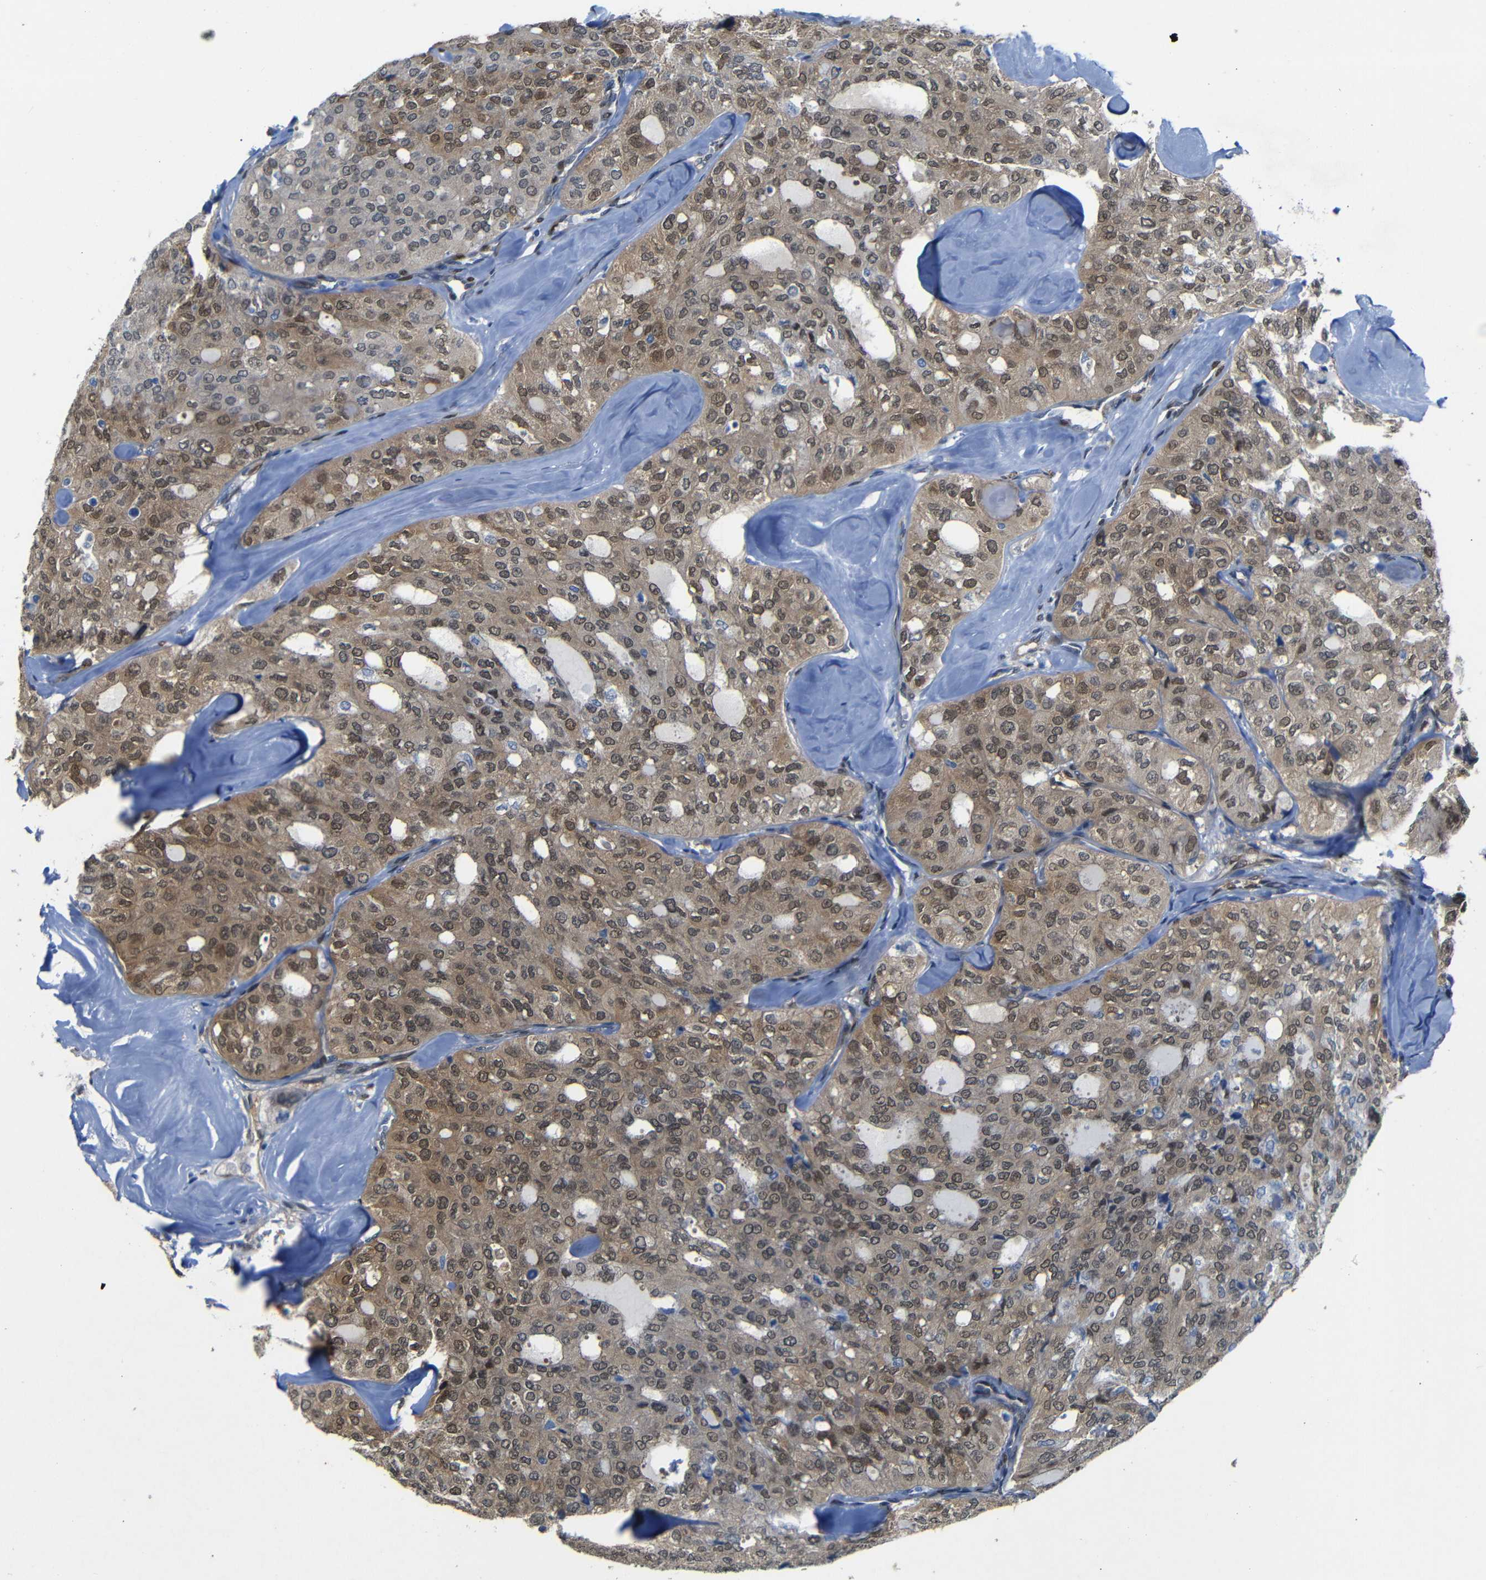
{"staining": {"intensity": "weak", "quantity": ">75%", "location": "cytoplasmic/membranous,nuclear"}, "tissue": "thyroid cancer", "cell_type": "Tumor cells", "image_type": "cancer", "snomed": [{"axis": "morphology", "description": "Follicular adenoma carcinoma, NOS"}, {"axis": "topography", "description": "Thyroid gland"}], "caption": "Tumor cells show low levels of weak cytoplasmic/membranous and nuclear positivity in approximately >75% of cells in thyroid follicular adenoma carcinoma. (IHC, brightfield microscopy, high magnification).", "gene": "YAP1", "patient": {"sex": "male", "age": 75}}